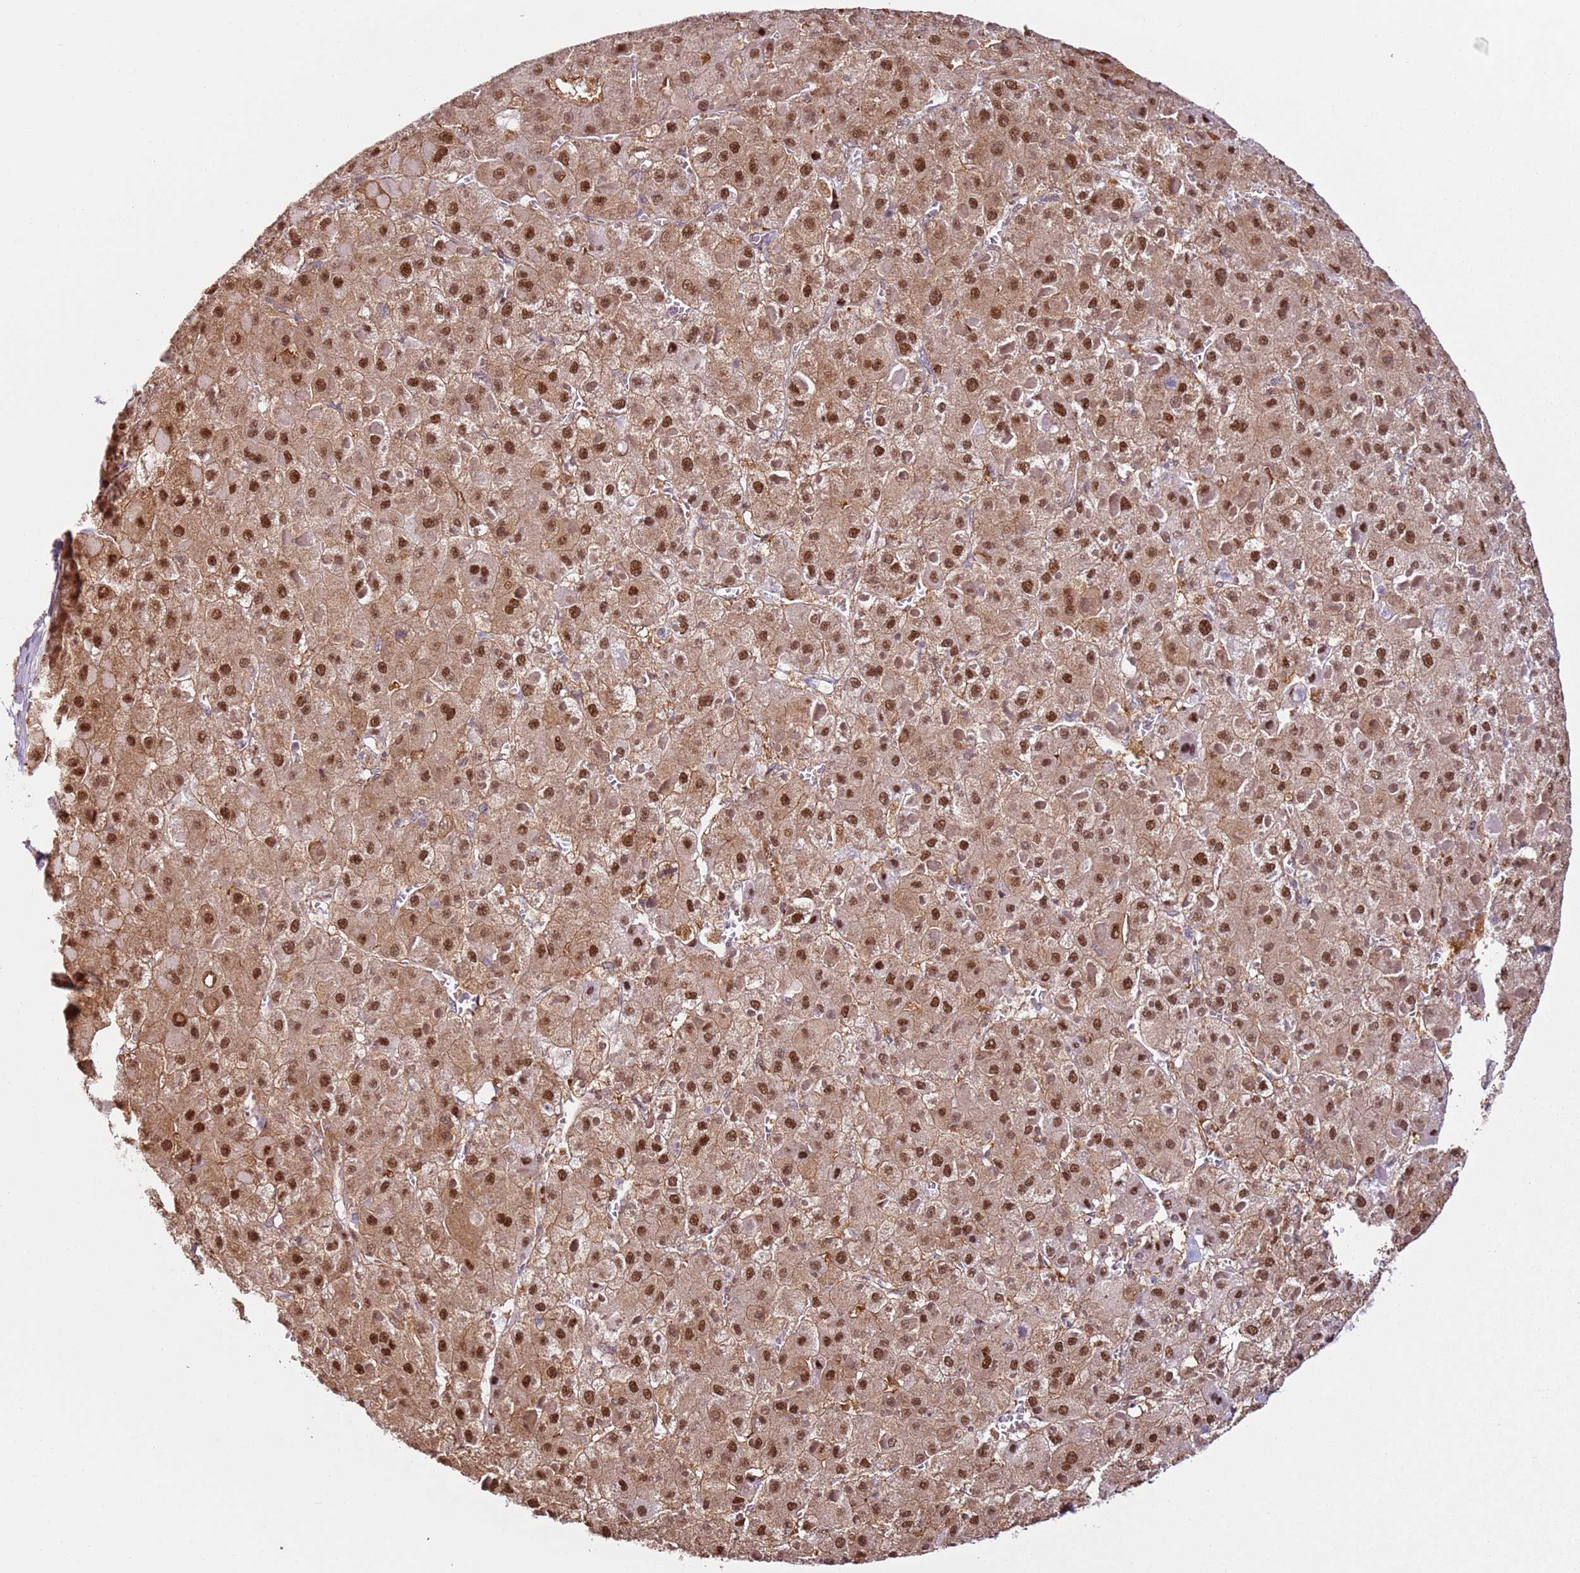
{"staining": {"intensity": "moderate", "quantity": ">75%", "location": "cytoplasmic/membranous,nuclear"}, "tissue": "liver cancer", "cell_type": "Tumor cells", "image_type": "cancer", "snomed": [{"axis": "morphology", "description": "Carcinoma, Hepatocellular, NOS"}, {"axis": "topography", "description": "Liver"}], "caption": "Immunohistochemical staining of human liver hepatocellular carcinoma exhibits moderate cytoplasmic/membranous and nuclear protein positivity in about >75% of tumor cells. The protein of interest is stained brown, and the nuclei are stained in blue (DAB (3,3'-diaminobenzidine) IHC with brightfield microscopy, high magnification).", "gene": "PSMD4", "patient": {"sex": "female", "age": 73}}